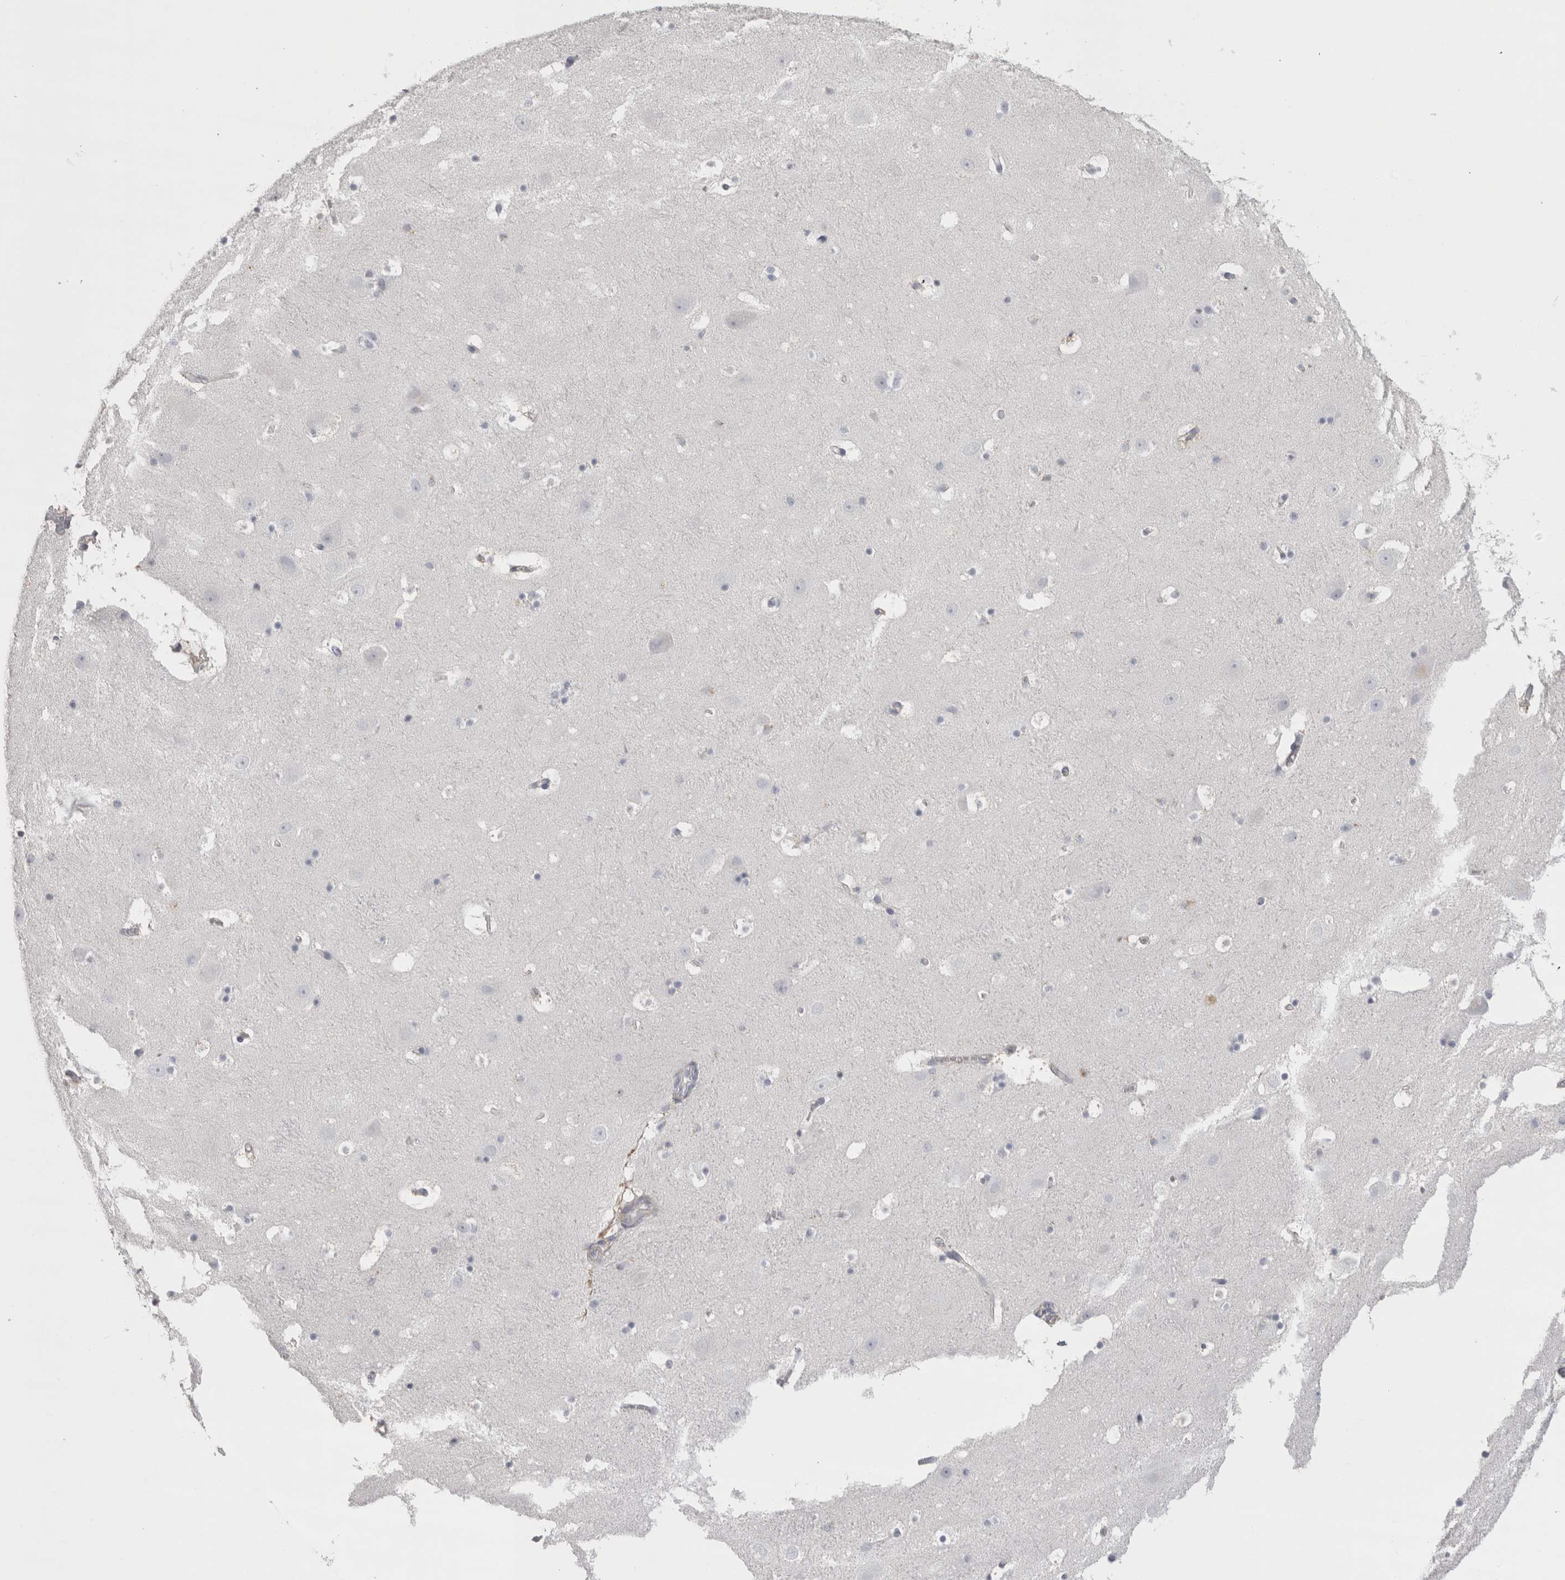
{"staining": {"intensity": "negative", "quantity": "none", "location": "none"}, "tissue": "hippocampus", "cell_type": "Glial cells", "image_type": "normal", "snomed": [{"axis": "morphology", "description": "Normal tissue, NOS"}, {"axis": "topography", "description": "Hippocampus"}], "caption": "A high-resolution photomicrograph shows immunohistochemistry staining of normal hippocampus, which reveals no significant positivity in glial cells.", "gene": "DHRS4", "patient": {"sex": "male", "age": 45}}